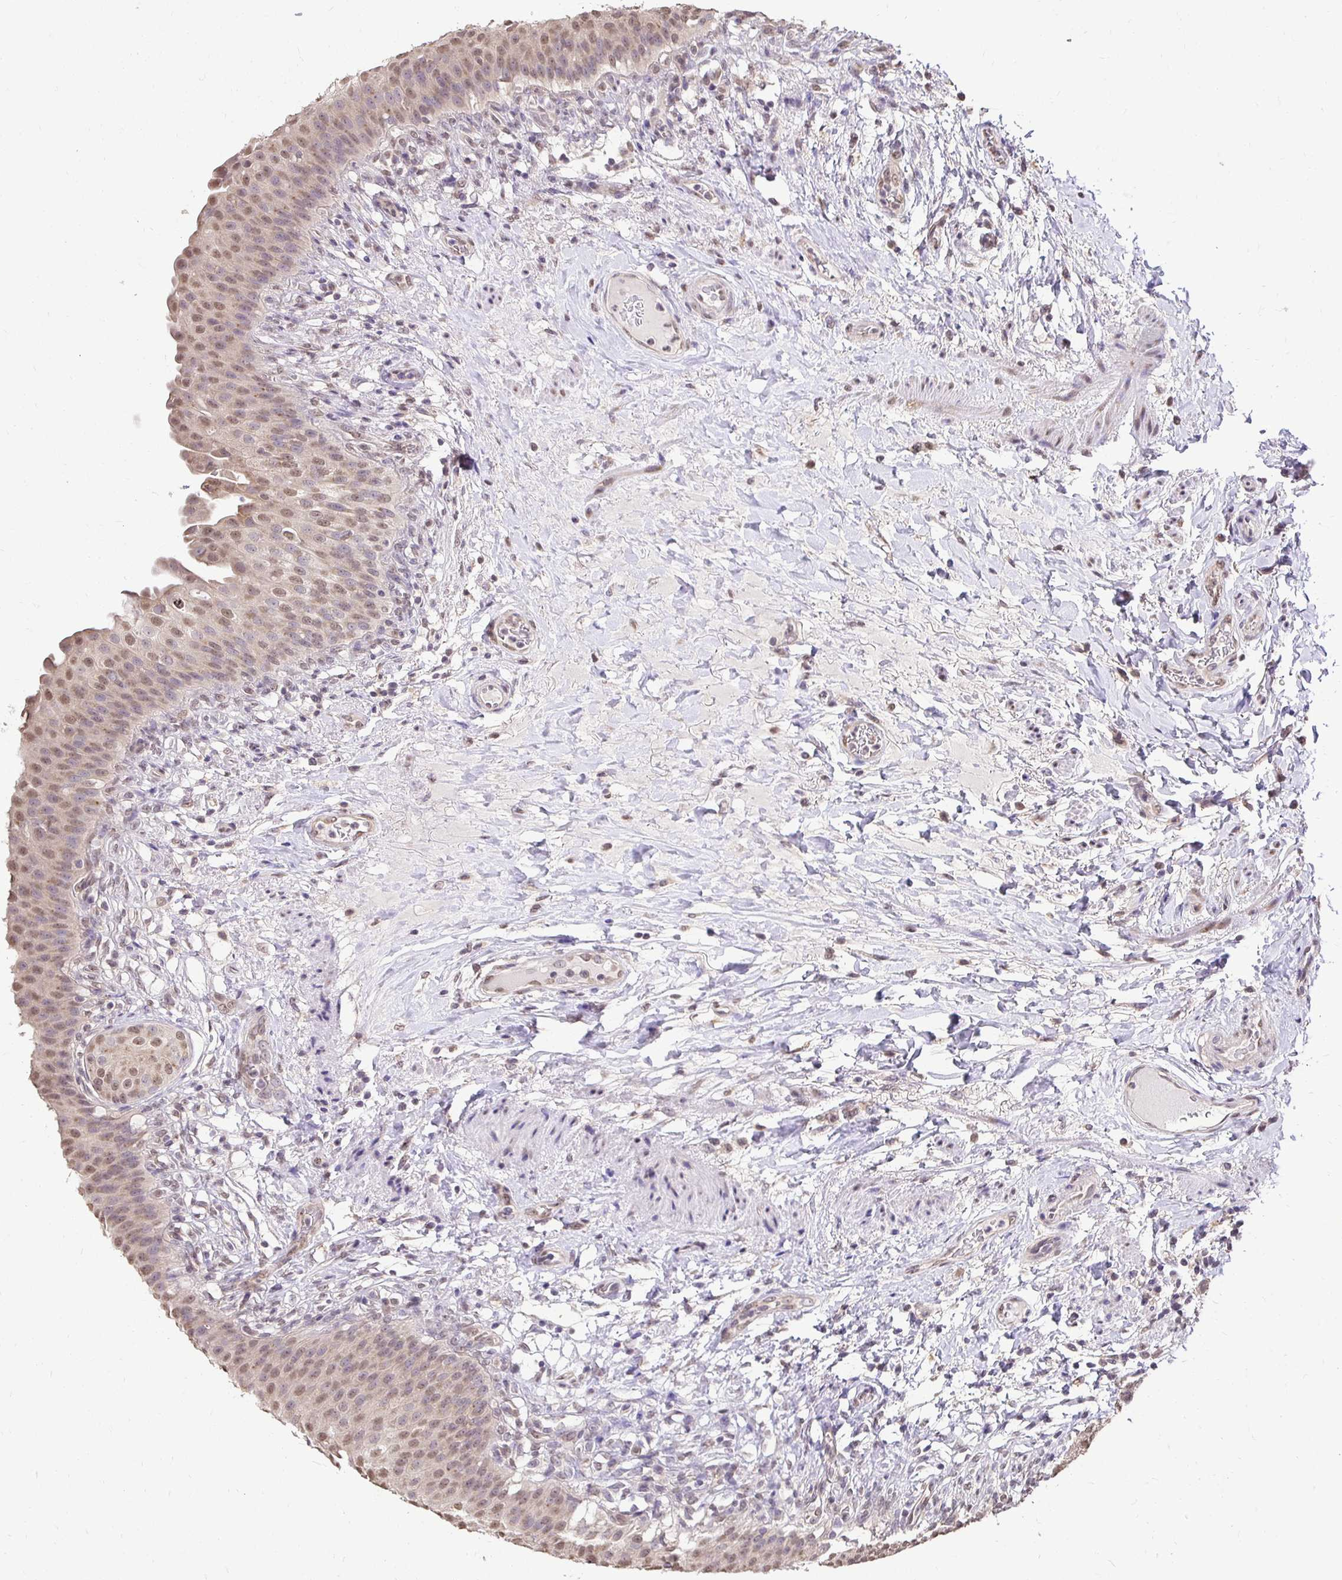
{"staining": {"intensity": "weak", "quantity": "25%-75%", "location": "nuclear"}, "tissue": "urinary bladder", "cell_type": "Urothelial cells", "image_type": "normal", "snomed": [{"axis": "morphology", "description": "Normal tissue, NOS"}, {"axis": "topography", "description": "Urinary bladder"}, {"axis": "topography", "description": "Peripheral nerve tissue"}], "caption": "Immunohistochemical staining of benign urinary bladder exhibits 25%-75% levels of weak nuclear protein positivity in about 25%-75% of urothelial cells. The protein is shown in brown color, while the nuclei are stained blue.", "gene": "RHEBL1", "patient": {"sex": "female", "age": 60}}